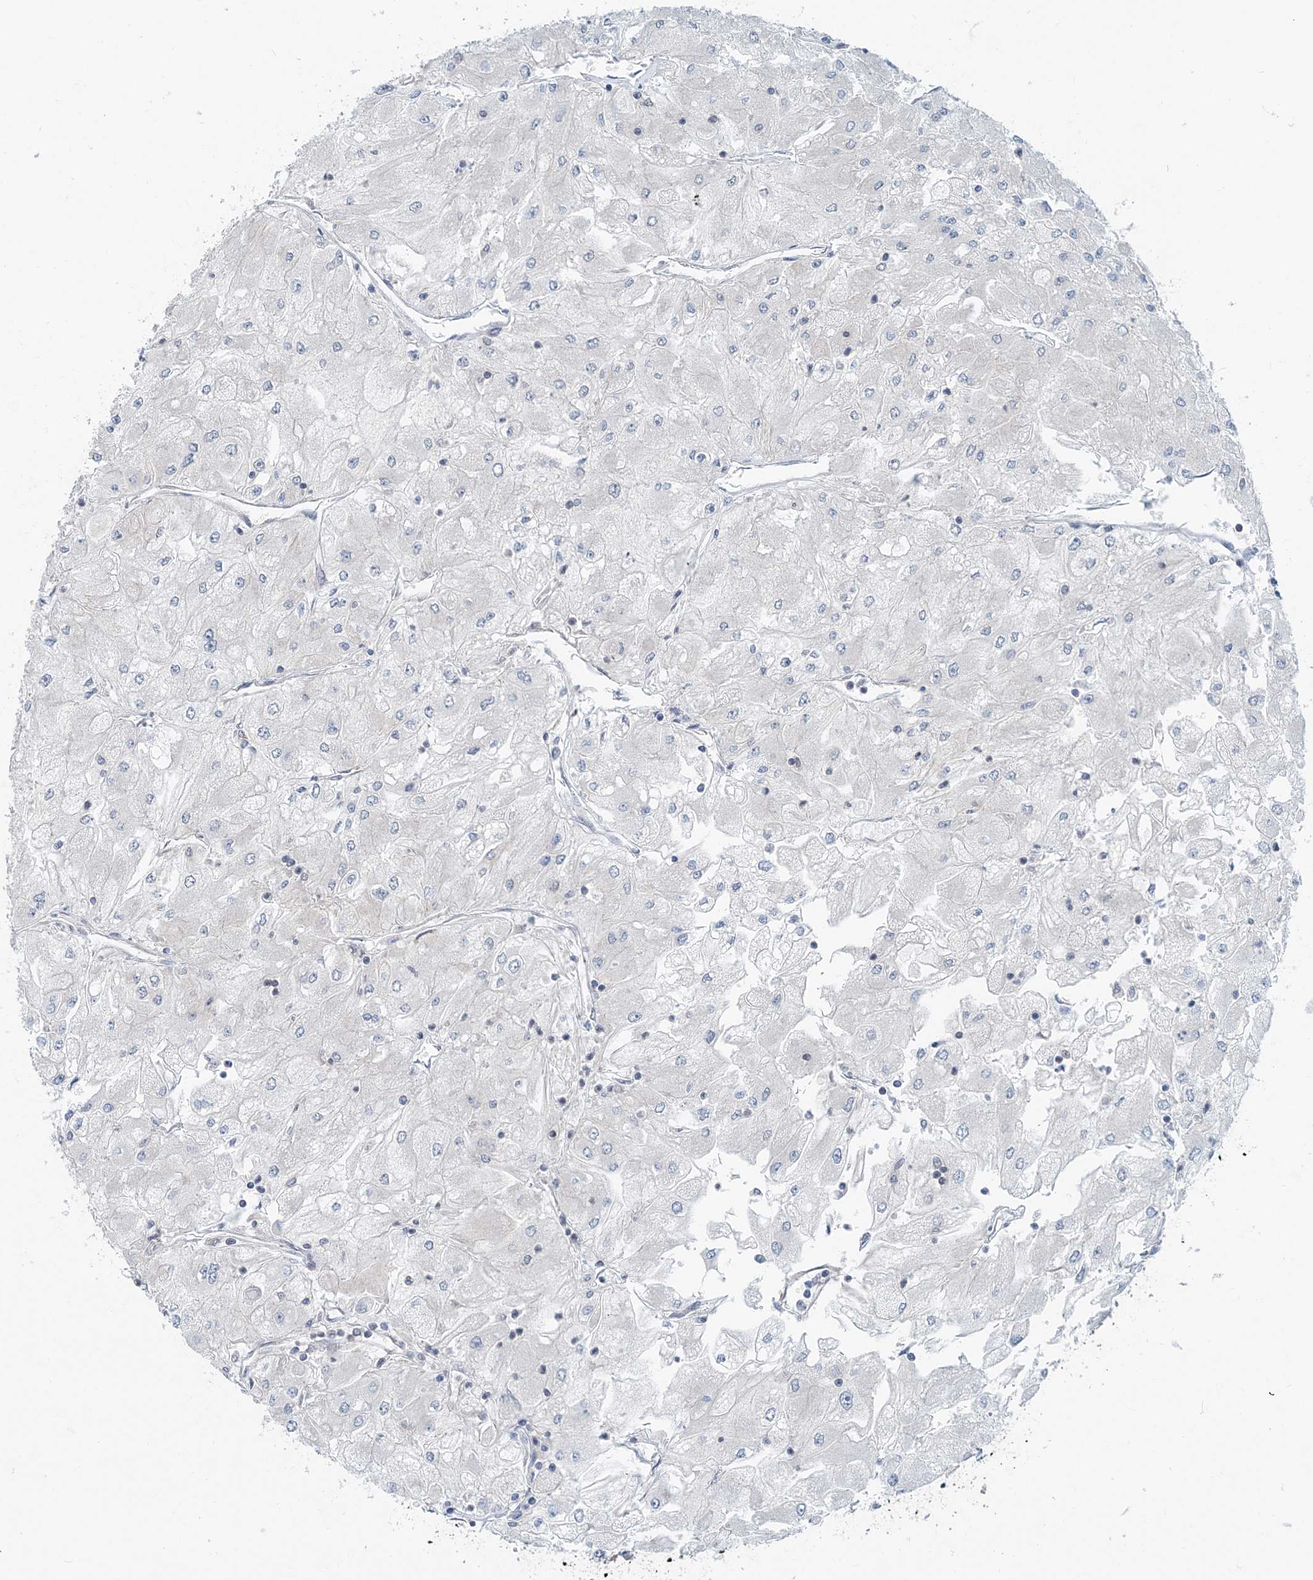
{"staining": {"intensity": "negative", "quantity": "none", "location": "none"}, "tissue": "renal cancer", "cell_type": "Tumor cells", "image_type": "cancer", "snomed": [{"axis": "morphology", "description": "Adenocarcinoma, NOS"}, {"axis": "topography", "description": "Kidney"}], "caption": "Tumor cells are negative for brown protein staining in renal cancer (adenocarcinoma).", "gene": "MOB4", "patient": {"sex": "male", "age": 80}}